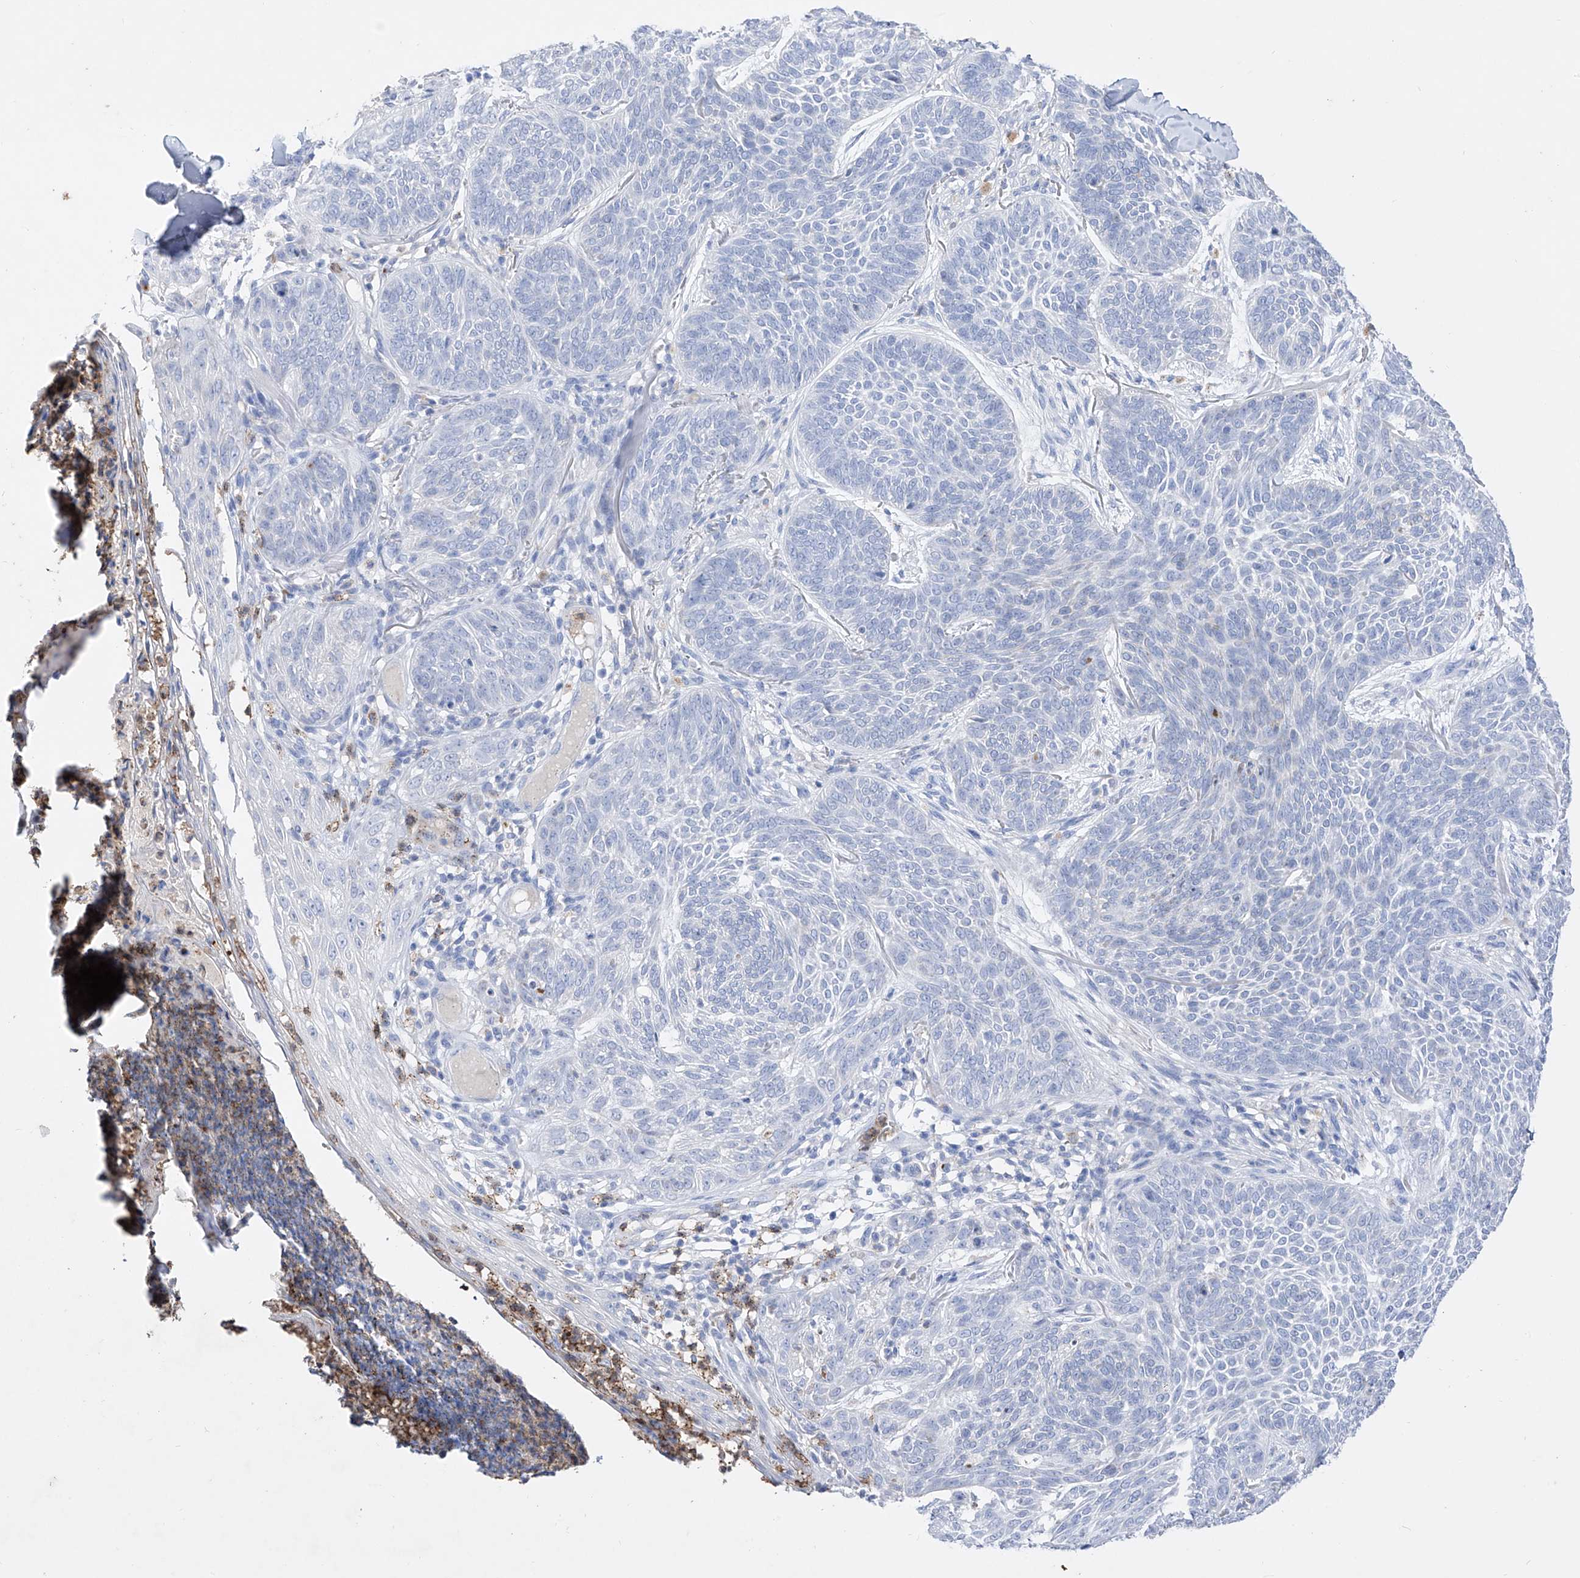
{"staining": {"intensity": "negative", "quantity": "none", "location": "none"}, "tissue": "skin cancer", "cell_type": "Tumor cells", "image_type": "cancer", "snomed": [{"axis": "morphology", "description": "Basal cell carcinoma"}, {"axis": "topography", "description": "Skin"}], "caption": "Skin cancer was stained to show a protein in brown. There is no significant staining in tumor cells.", "gene": "TM7SF2", "patient": {"sex": "male", "age": 85}}